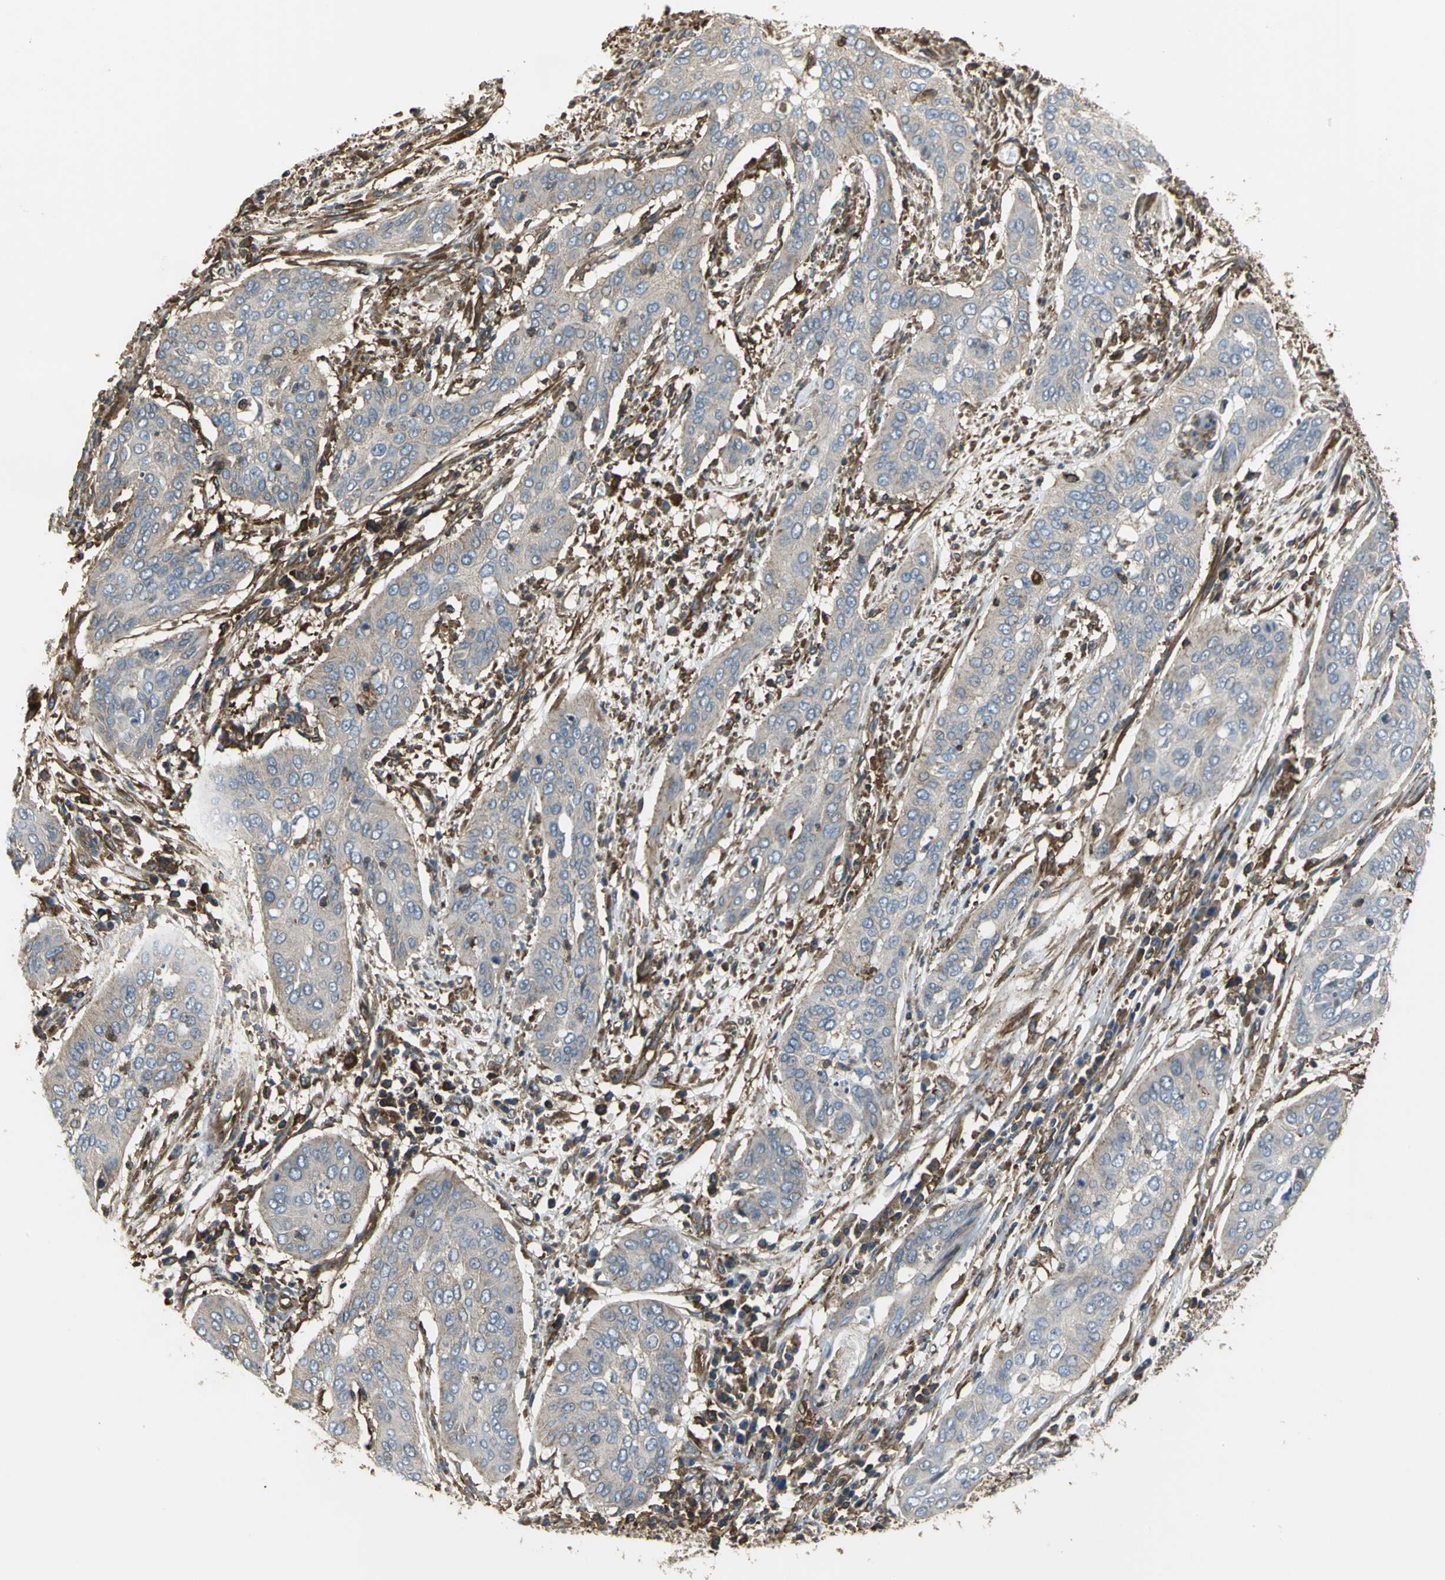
{"staining": {"intensity": "weak", "quantity": "25%-75%", "location": "cytoplasmic/membranous"}, "tissue": "cervical cancer", "cell_type": "Tumor cells", "image_type": "cancer", "snomed": [{"axis": "morphology", "description": "Squamous cell carcinoma, NOS"}, {"axis": "topography", "description": "Cervix"}], "caption": "Squamous cell carcinoma (cervical) stained with immunohistochemistry (IHC) demonstrates weak cytoplasmic/membranous expression in approximately 25%-75% of tumor cells. Using DAB (3,3'-diaminobenzidine) (brown) and hematoxylin (blue) stains, captured at high magnification using brightfield microscopy.", "gene": "TLN1", "patient": {"sex": "female", "age": 39}}